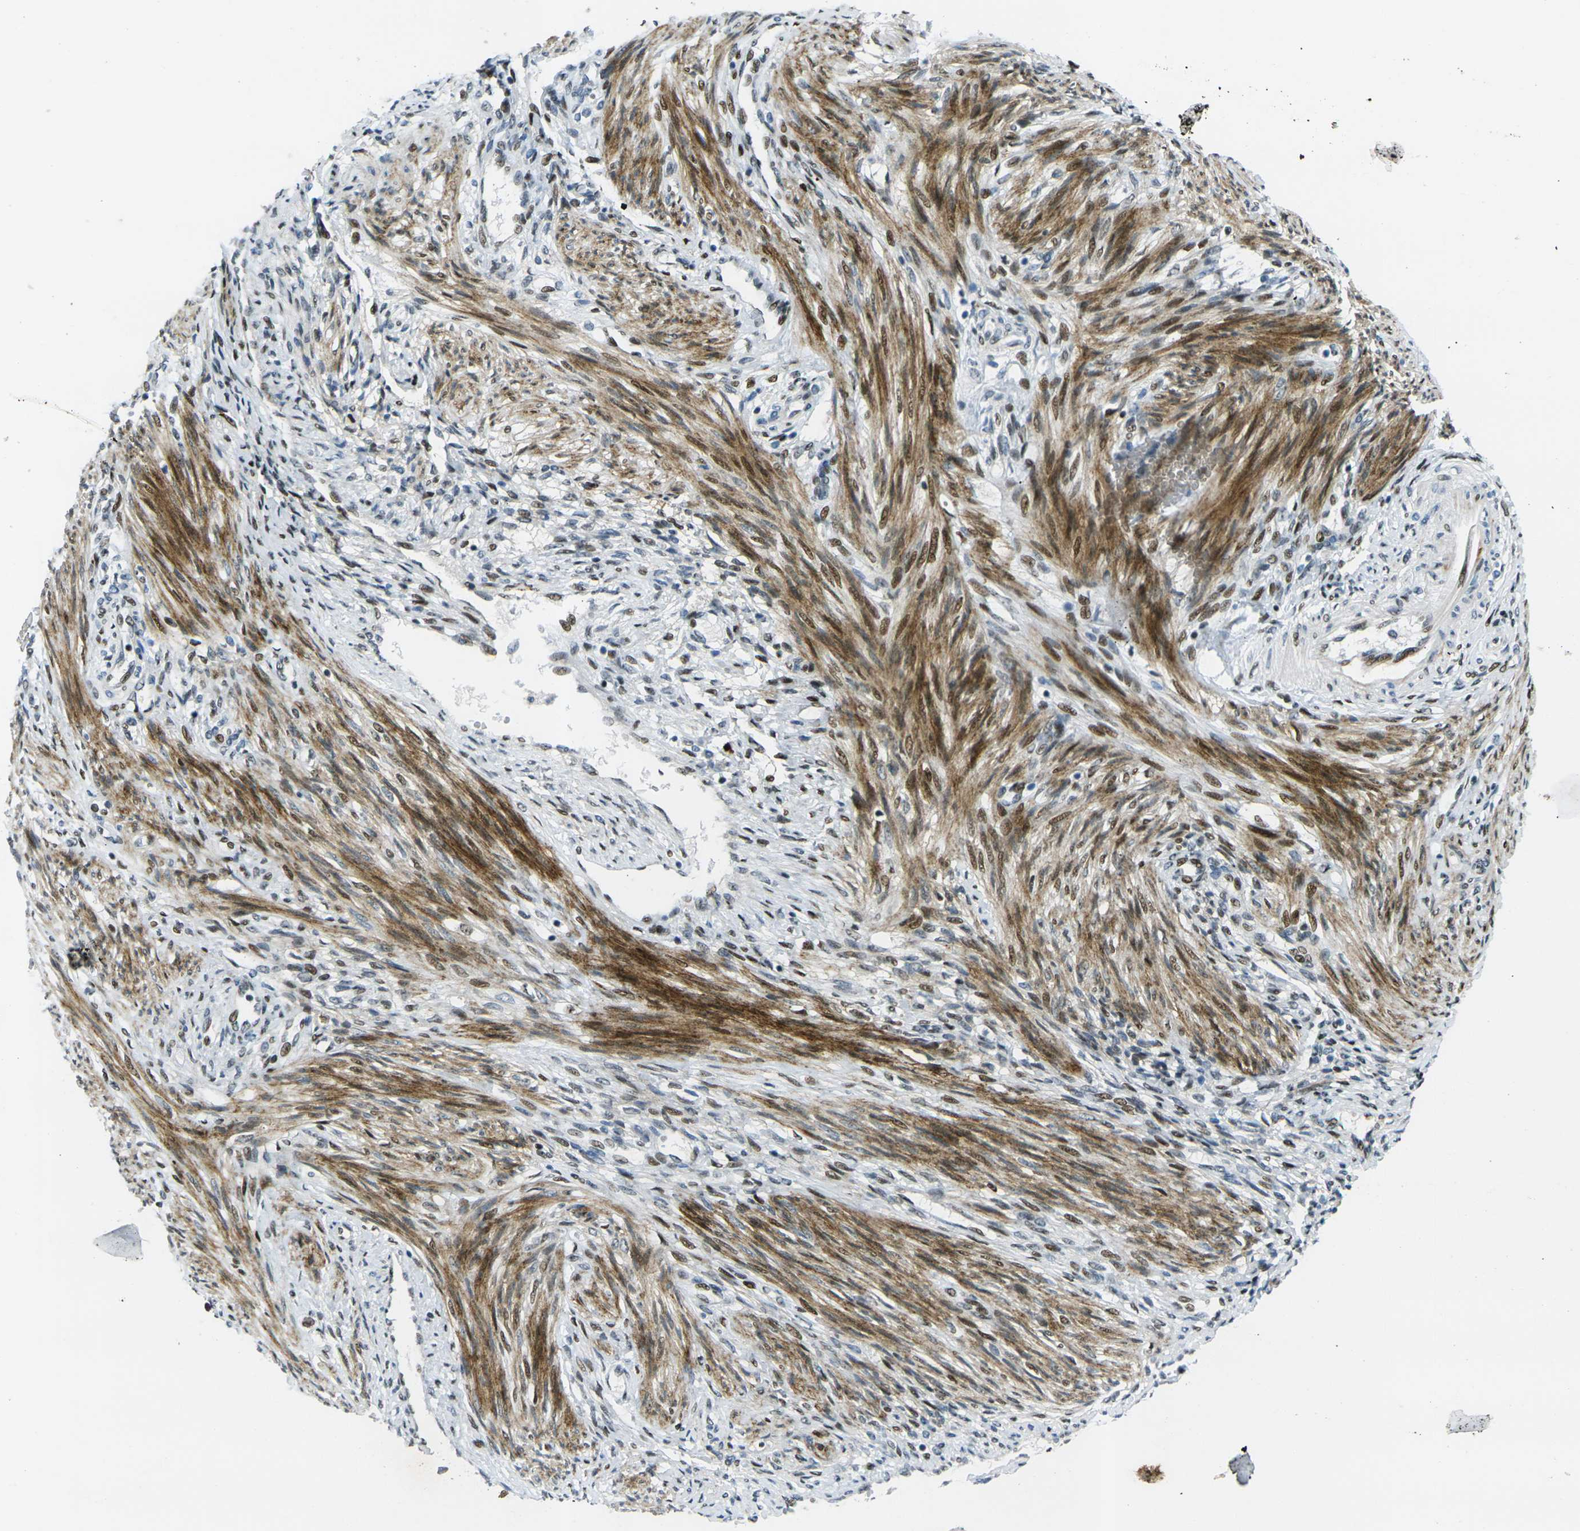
{"staining": {"intensity": "moderate", "quantity": ">75%", "location": "nuclear"}, "tissue": "endometrium", "cell_type": "Cells in endometrial stroma", "image_type": "normal", "snomed": [{"axis": "morphology", "description": "Normal tissue, NOS"}, {"axis": "topography", "description": "Endometrium"}], "caption": "An immunohistochemistry photomicrograph of benign tissue is shown. Protein staining in brown highlights moderate nuclear positivity in endometrium within cells in endometrial stroma.", "gene": "UBE2C", "patient": {"sex": "female", "age": 42}}